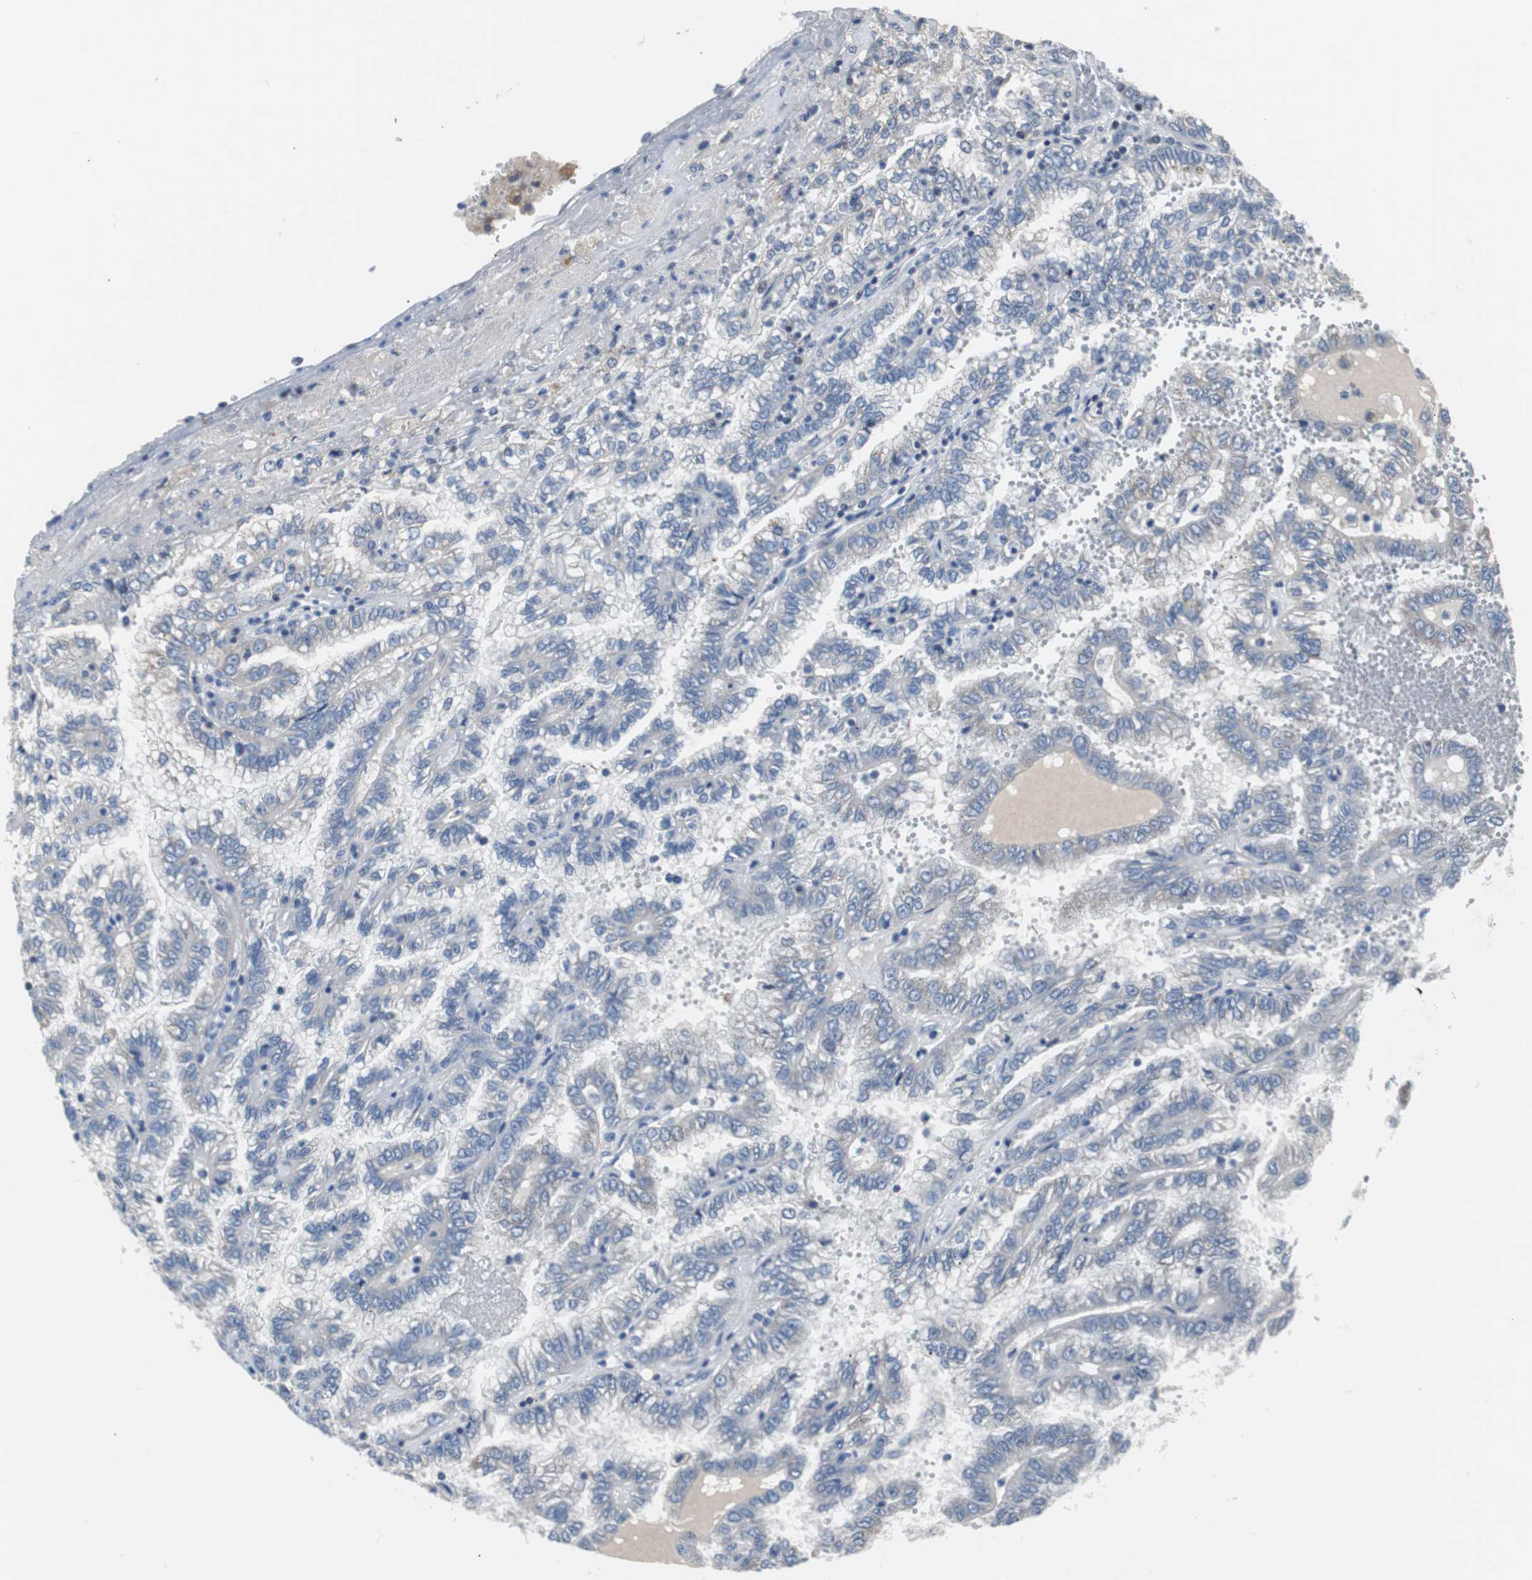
{"staining": {"intensity": "negative", "quantity": "none", "location": "none"}, "tissue": "renal cancer", "cell_type": "Tumor cells", "image_type": "cancer", "snomed": [{"axis": "morphology", "description": "Inflammation, NOS"}, {"axis": "morphology", "description": "Adenocarcinoma, NOS"}, {"axis": "topography", "description": "Kidney"}], "caption": "This is an immunohistochemistry (IHC) micrograph of human renal cancer. There is no positivity in tumor cells.", "gene": "TP63", "patient": {"sex": "male", "age": 68}}